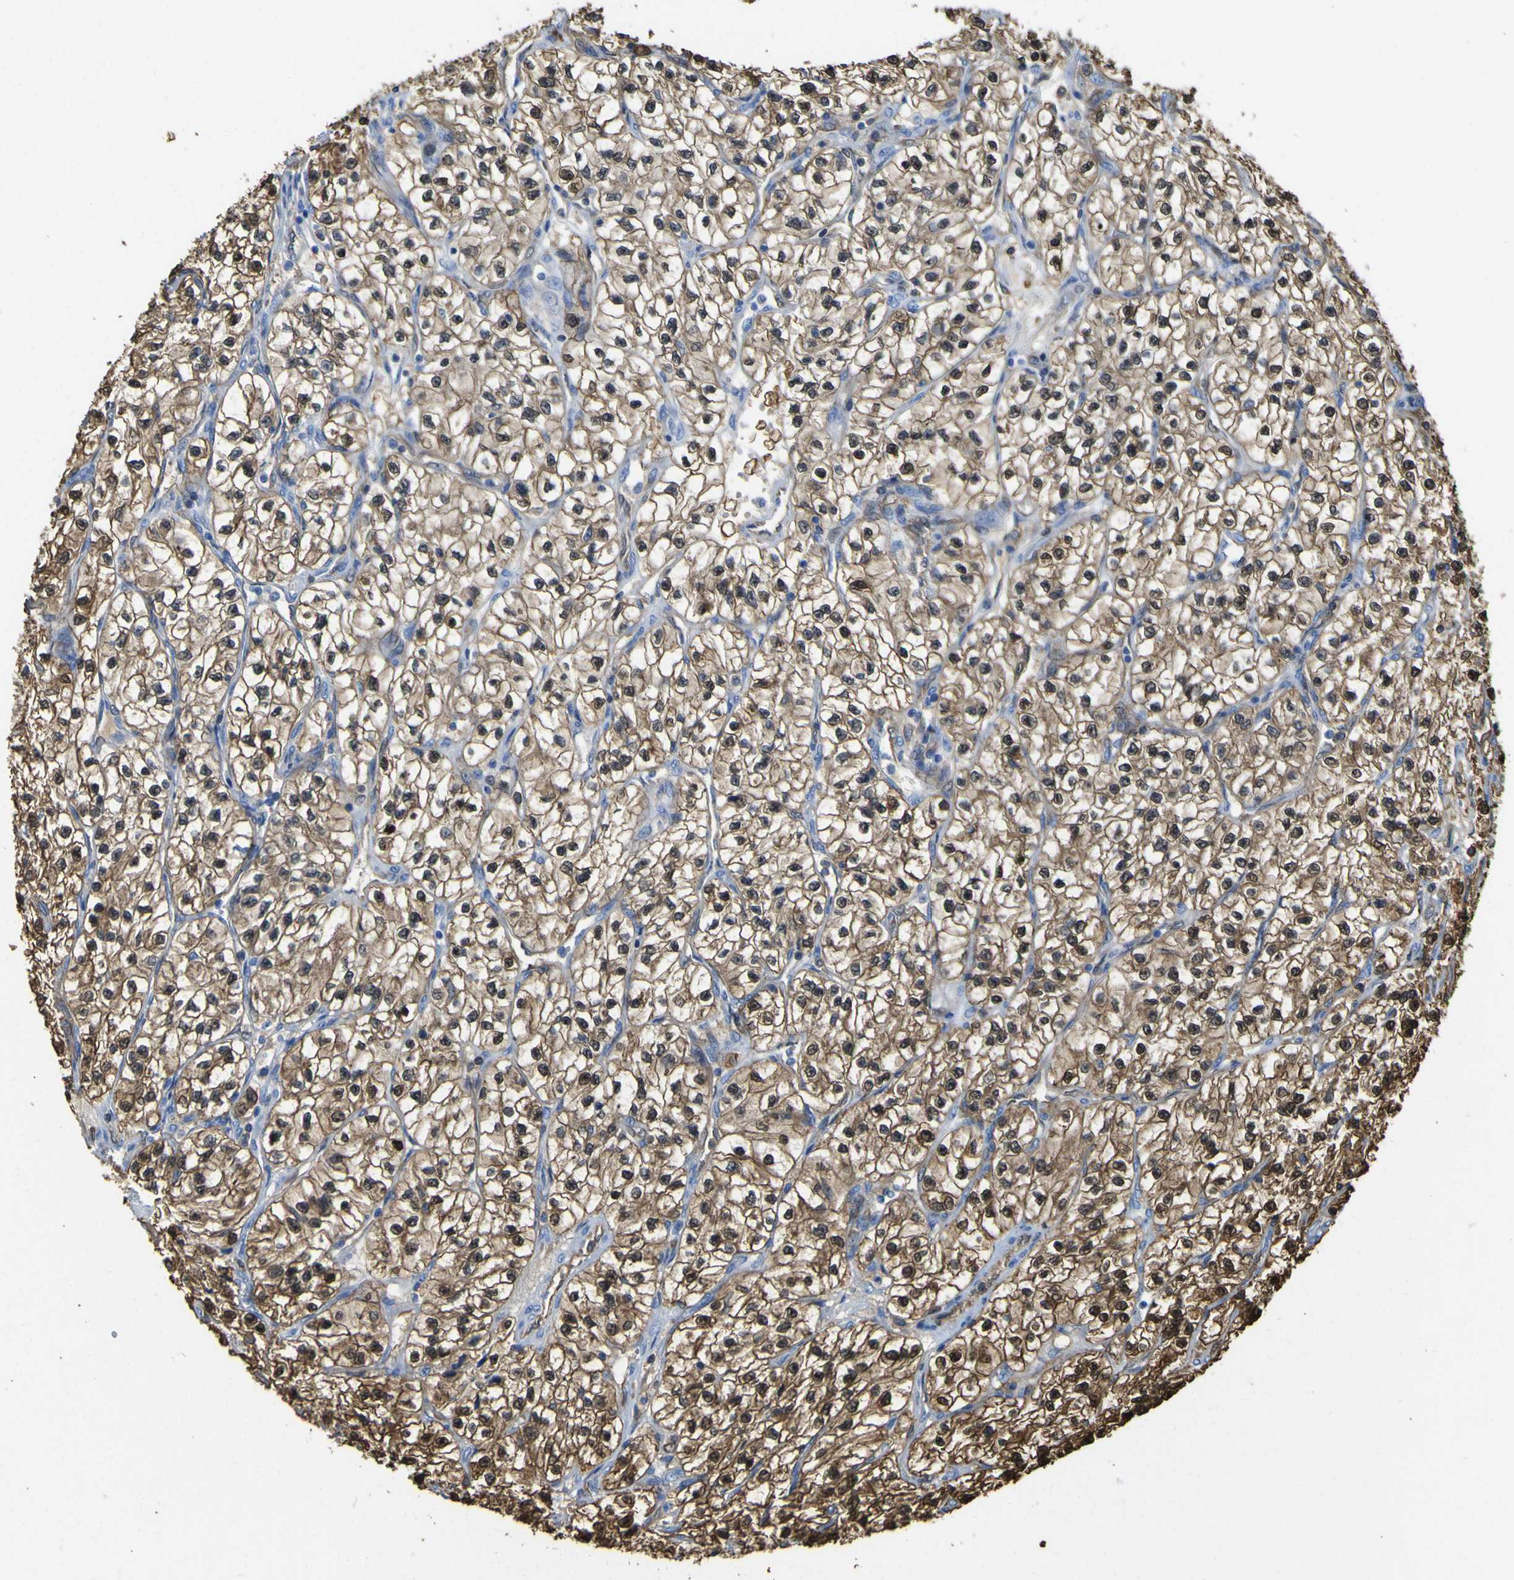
{"staining": {"intensity": "moderate", "quantity": ">75%", "location": "cytoplasmic/membranous,nuclear"}, "tissue": "renal cancer", "cell_type": "Tumor cells", "image_type": "cancer", "snomed": [{"axis": "morphology", "description": "Adenocarcinoma, NOS"}, {"axis": "topography", "description": "Kidney"}], "caption": "A medium amount of moderate cytoplasmic/membranous and nuclear positivity is present in approximately >75% of tumor cells in renal cancer (adenocarcinoma) tissue. (IHC, brightfield microscopy, high magnification).", "gene": "ABHD3", "patient": {"sex": "female", "age": 57}}